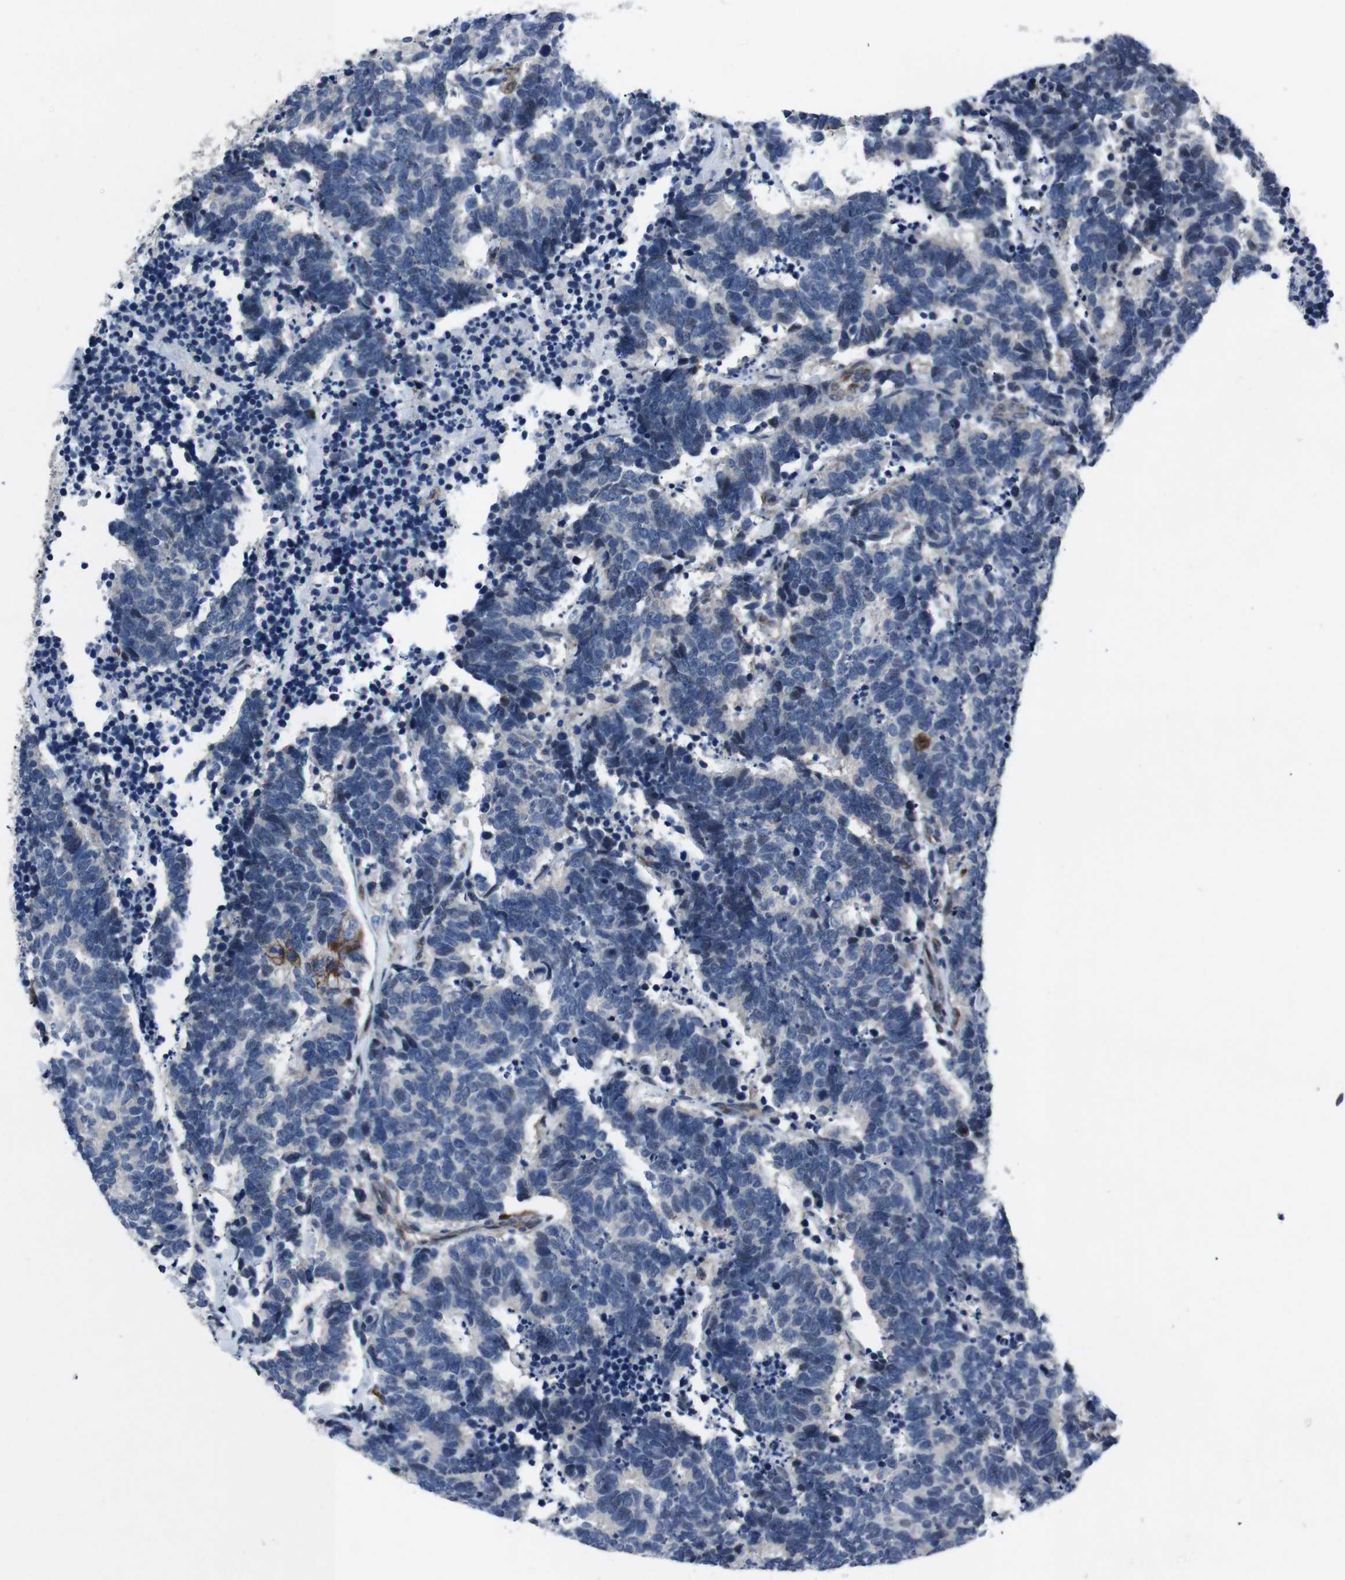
{"staining": {"intensity": "negative", "quantity": "none", "location": "none"}, "tissue": "carcinoid", "cell_type": "Tumor cells", "image_type": "cancer", "snomed": [{"axis": "morphology", "description": "Carcinoma, NOS"}, {"axis": "morphology", "description": "Carcinoid, malignant, NOS"}, {"axis": "topography", "description": "Urinary bladder"}], "caption": "Immunohistochemical staining of carcinoma demonstrates no significant staining in tumor cells.", "gene": "STAT4", "patient": {"sex": "male", "age": 57}}